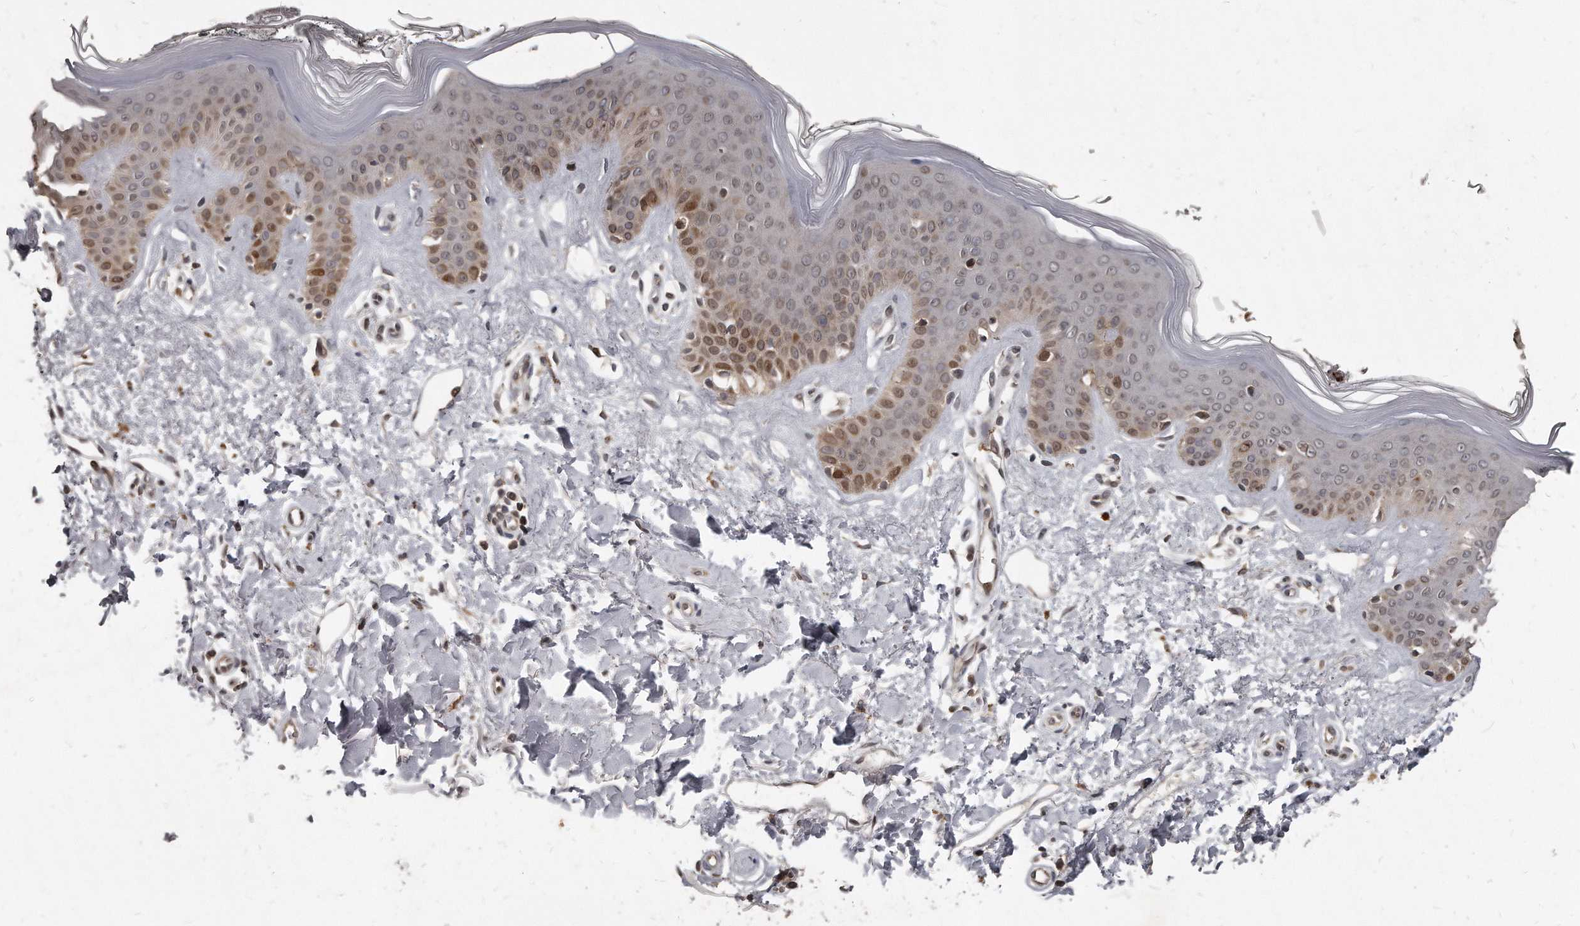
{"staining": {"intensity": "negative", "quantity": "none", "location": "none"}, "tissue": "skin", "cell_type": "Fibroblasts", "image_type": "normal", "snomed": [{"axis": "morphology", "description": "Normal tissue, NOS"}, {"axis": "topography", "description": "Skin"}], "caption": "DAB (3,3'-diaminobenzidine) immunohistochemical staining of unremarkable human skin reveals no significant expression in fibroblasts. Nuclei are stained in blue.", "gene": "GCH1", "patient": {"sex": "female", "age": 64}}